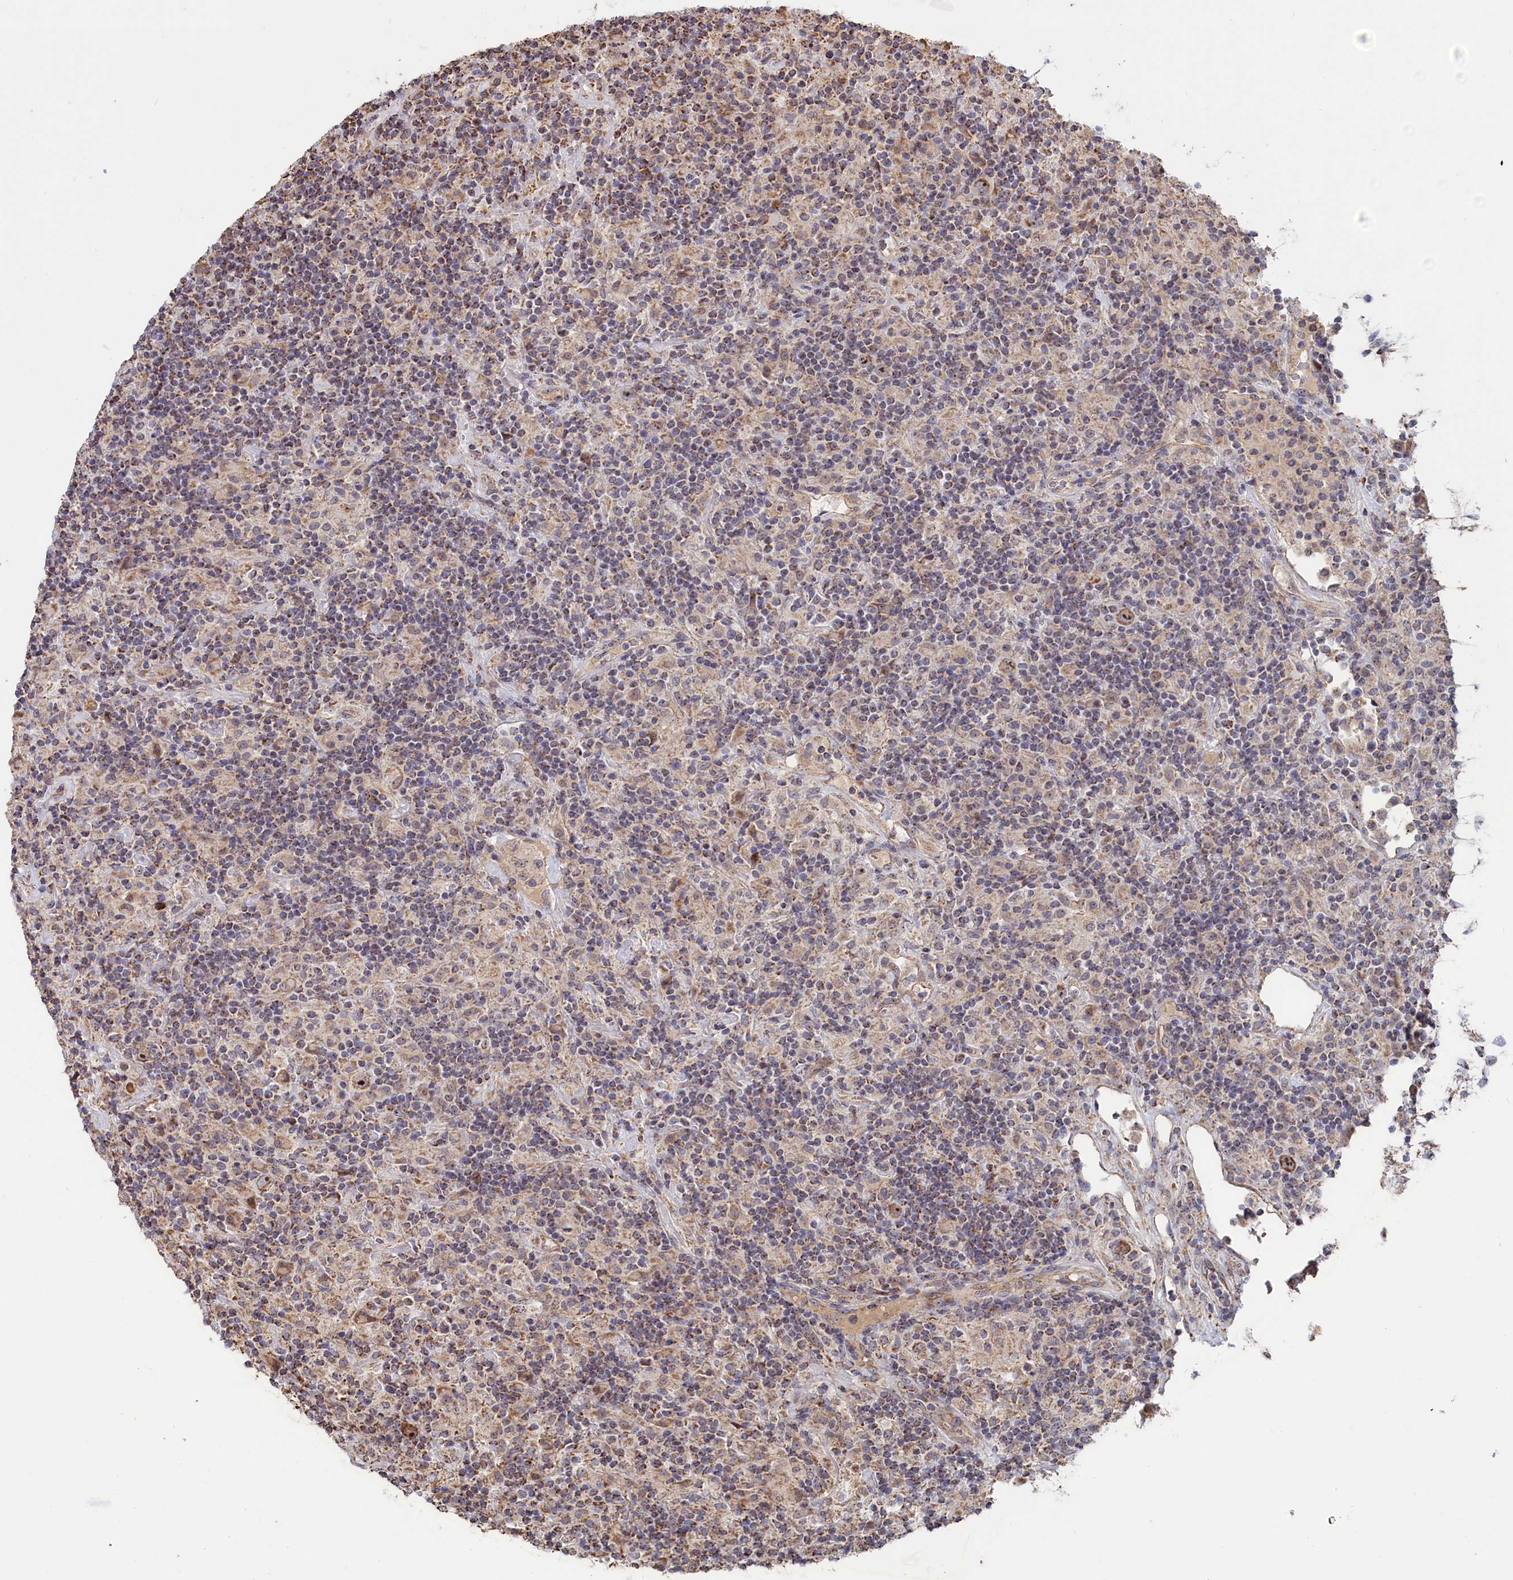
{"staining": {"intensity": "moderate", "quantity": "25%-75%", "location": "nuclear"}, "tissue": "lymphoma", "cell_type": "Tumor cells", "image_type": "cancer", "snomed": [{"axis": "morphology", "description": "Hodgkin's disease, NOS"}, {"axis": "topography", "description": "Lymph node"}], "caption": "Protein expression by immunohistochemistry (IHC) shows moderate nuclear staining in approximately 25%-75% of tumor cells in lymphoma.", "gene": "ZNF816", "patient": {"sex": "male", "age": 70}}